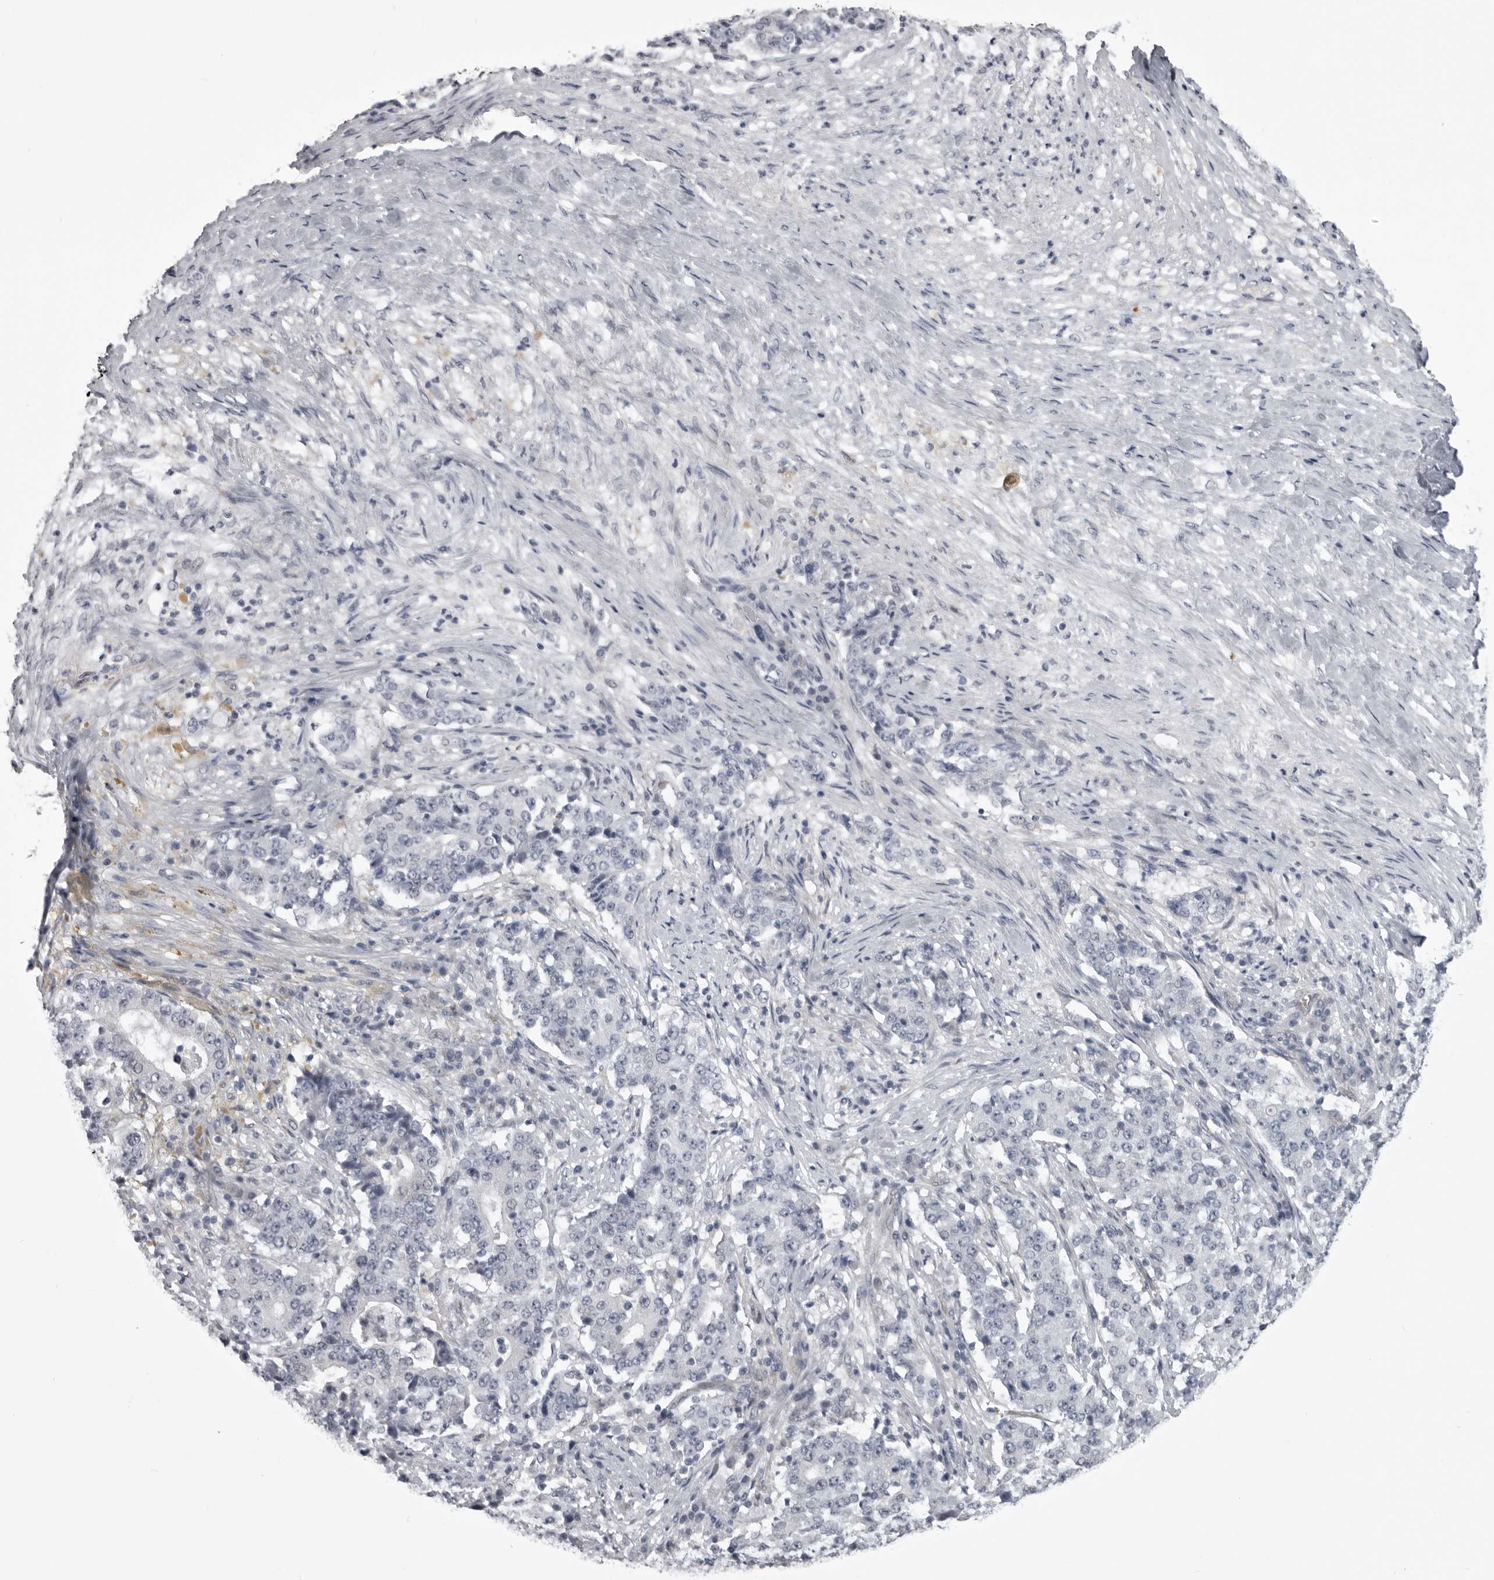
{"staining": {"intensity": "negative", "quantity": "none", "location": "none"}, "tissue": "stomach cancer", "cell_type": "Tumor cells", "image_type": "cancer", "snomed": [{"axis": "morphology", "description": "Adenocarcinoma, NOS"}, {"axis": "topography", "description": "Stomach"}], "caption": "A photomicrograph of human adenocarcinoma (stomach) is negative for staining in tumor cells.", "gene": "EPHA10", "patient": {"sex": "male", "age": 59}}